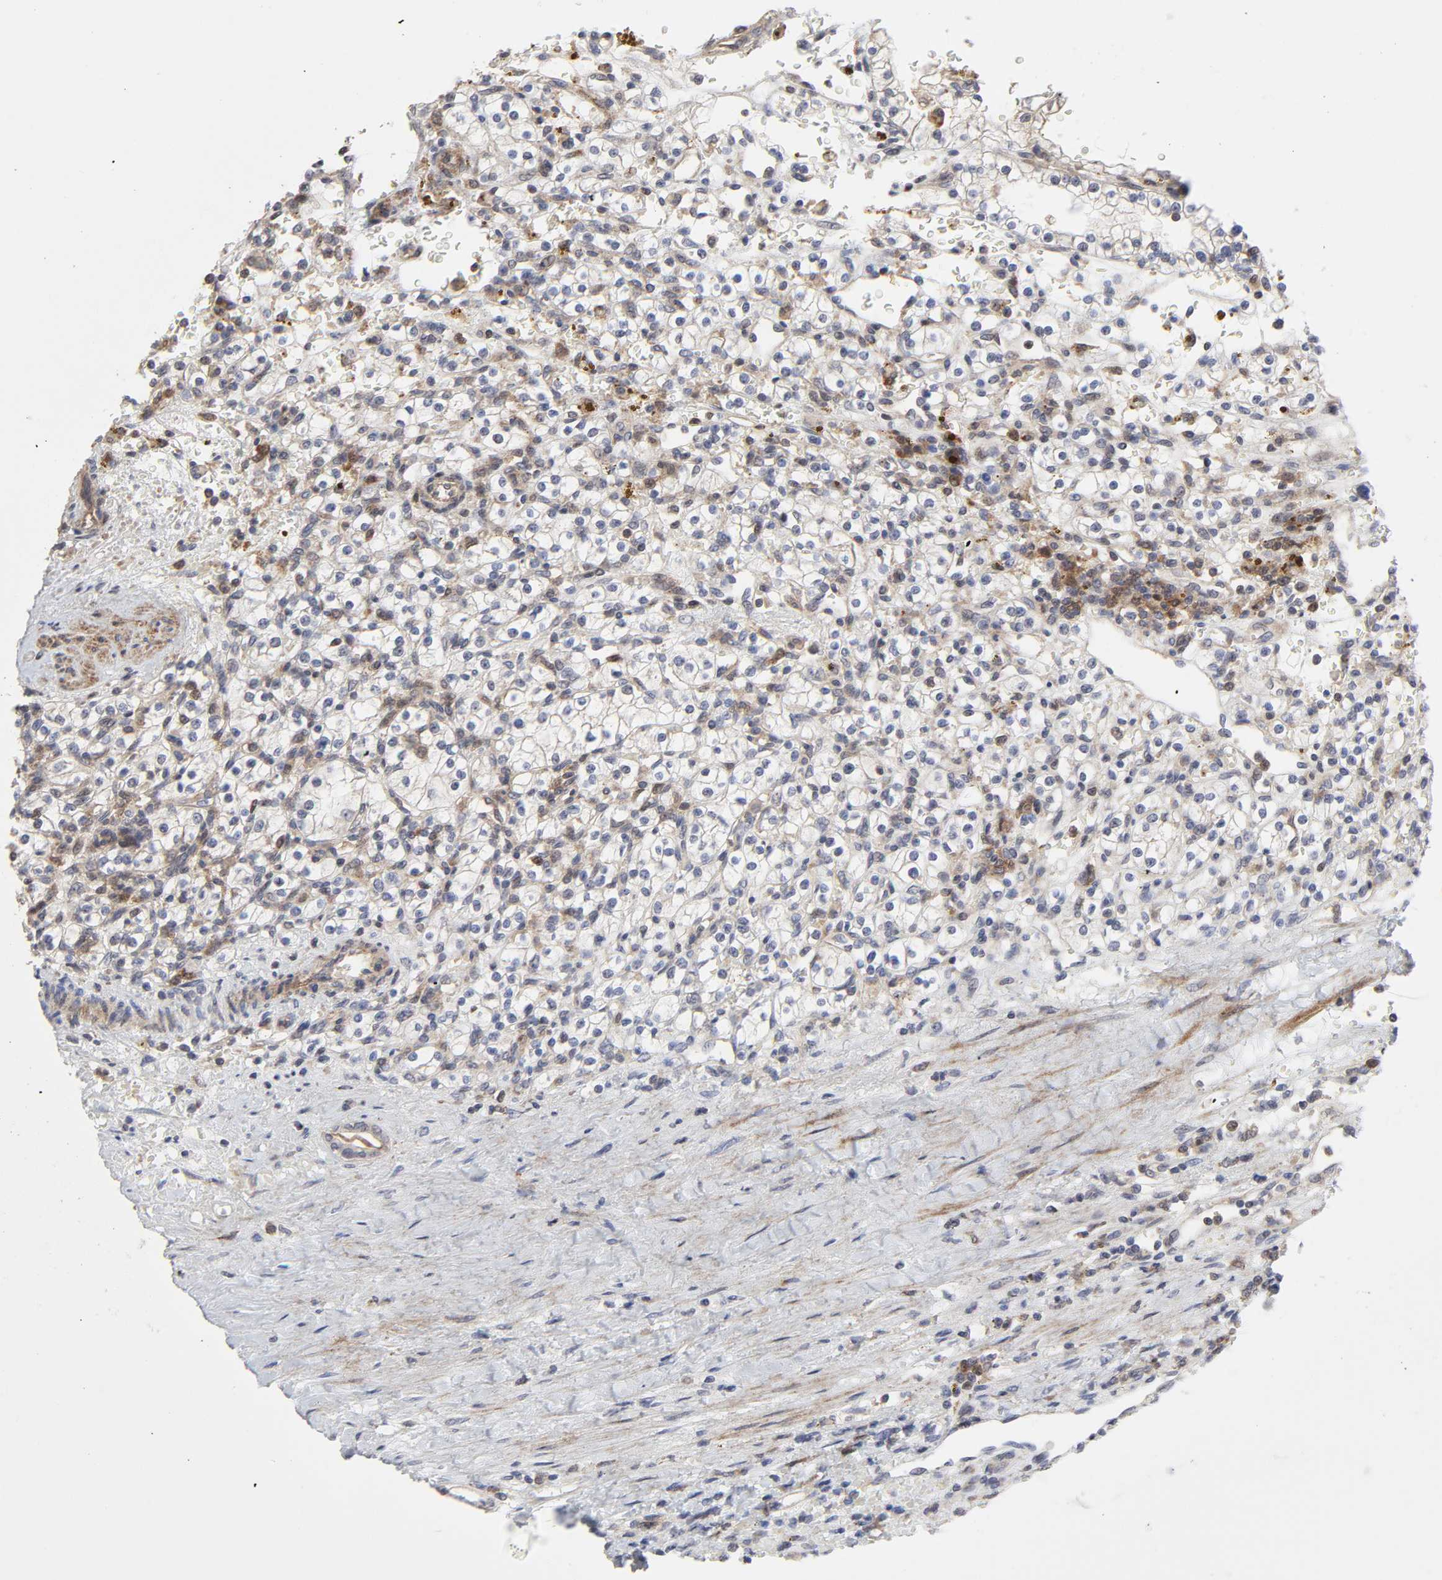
{"staining": {"intensity": "weak", "quantity": "<25%", "location": "cytoplasmic/membranous,nuclear"}, "tissue": "renal cancer", "cell_type": "Tumor cells", "image_type": "cancer", "snomed": [{"axis": "morphology", "description": "Normal tissue, NOS"}, {"axis": "morphology", "description": "Adenocarcinoma, NOS"}, {"axis": "topography", "description": "Kidney"}], "caption": "A micrograph of adenocarcinoma (renal) stained for a protein reveals no brown staining in tumor cells.", "gene": "CASP9", "patient": {"sex": "female", "age": 55}}